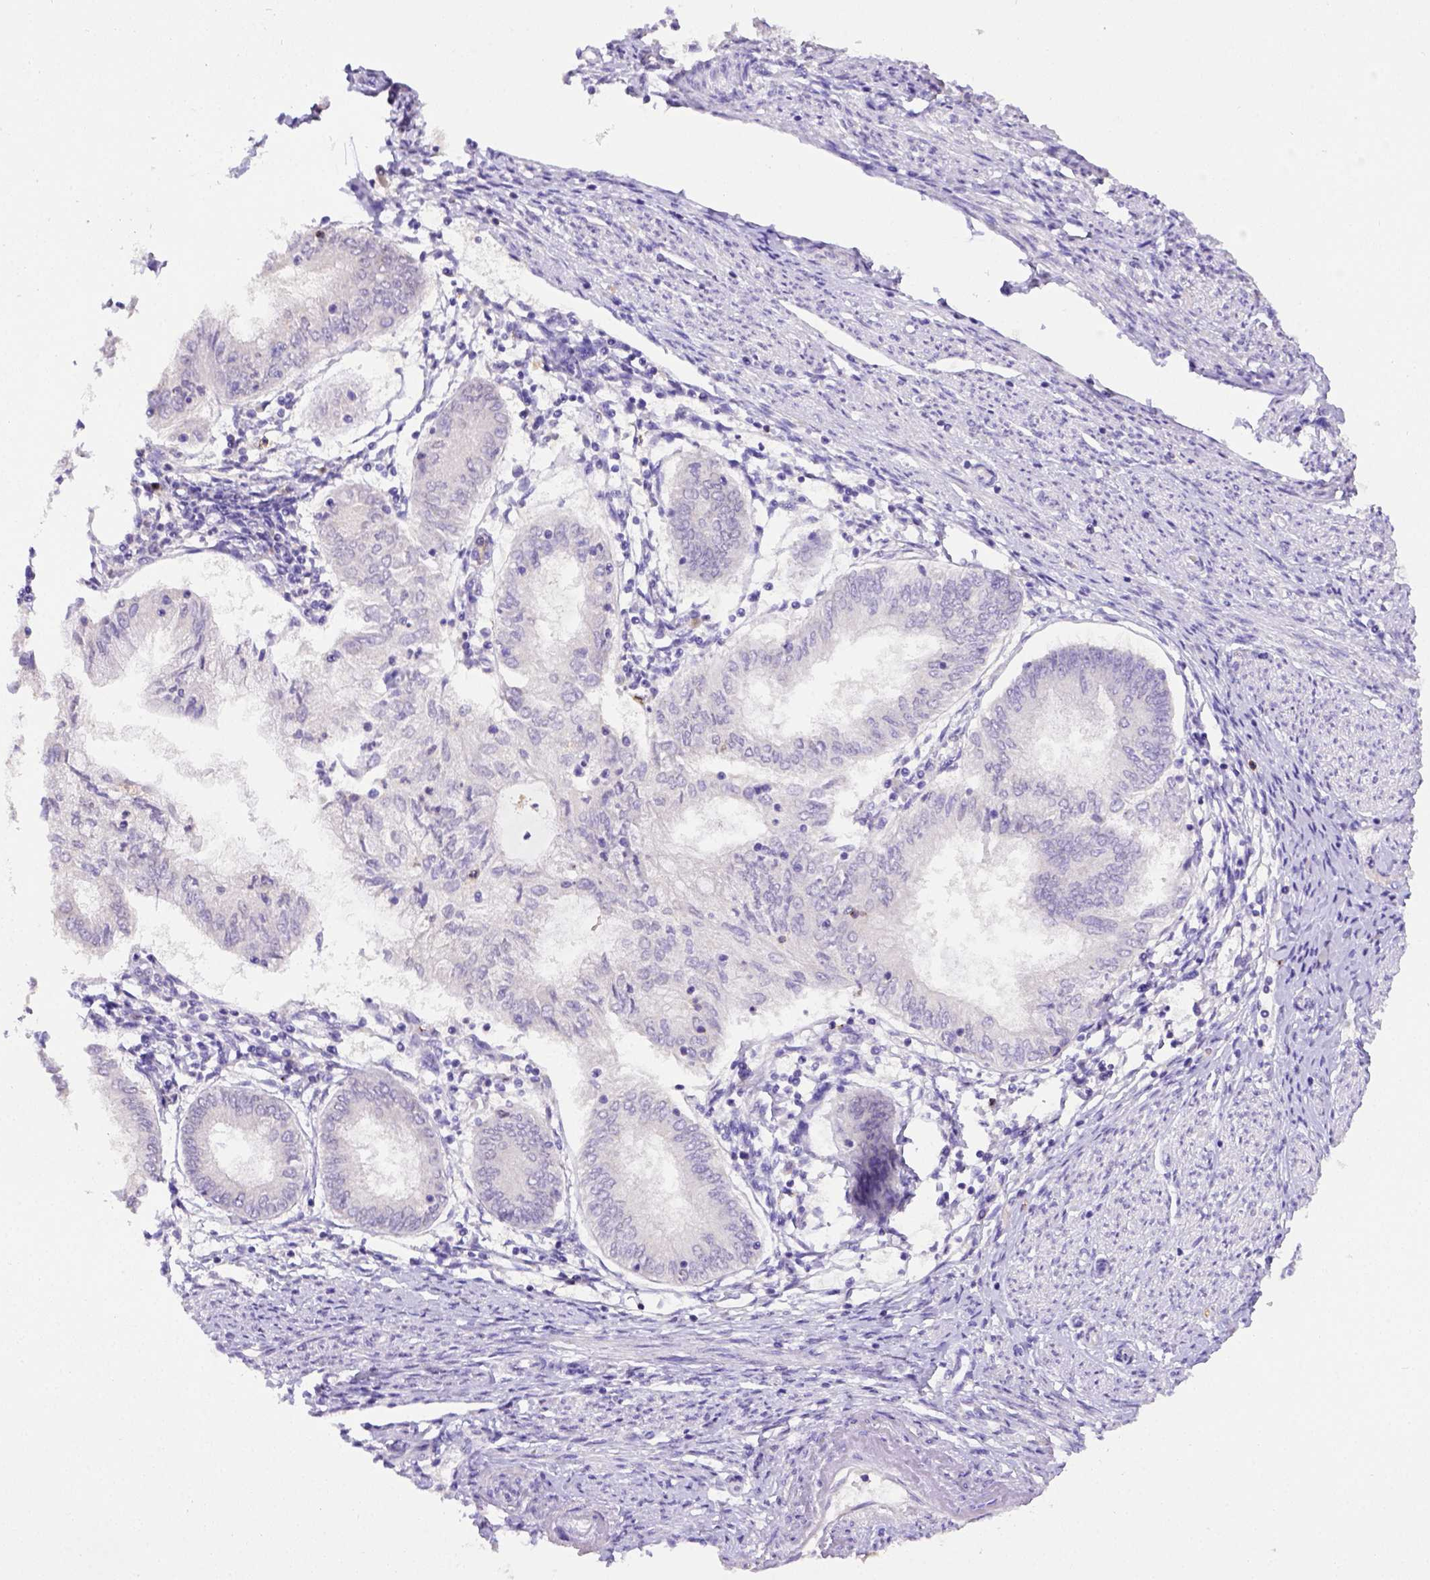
{"staining": {"intensity": "negative", "quantity": "none", "location": "none"}, "tissue": "endometrial cancer", "cell_type": "Tumor cells", "image_type": "cancer", "snomed": [{"axis": "morphology", "description": "Adenocarcinoma, NOS"}, {"axis": "topography", "description": "Endometrium"}], "caption": "DAB (3,3'-diaminobenzidine) immunohistochemical staining of endometrial adenocarcinoma exhibits no significant positivity in tumor cells. (Immunohistochemistry, brightfield microscopy, high magnification).", "gene": "B3GAT1", "patient": {"sex": "female", "age": 68}}